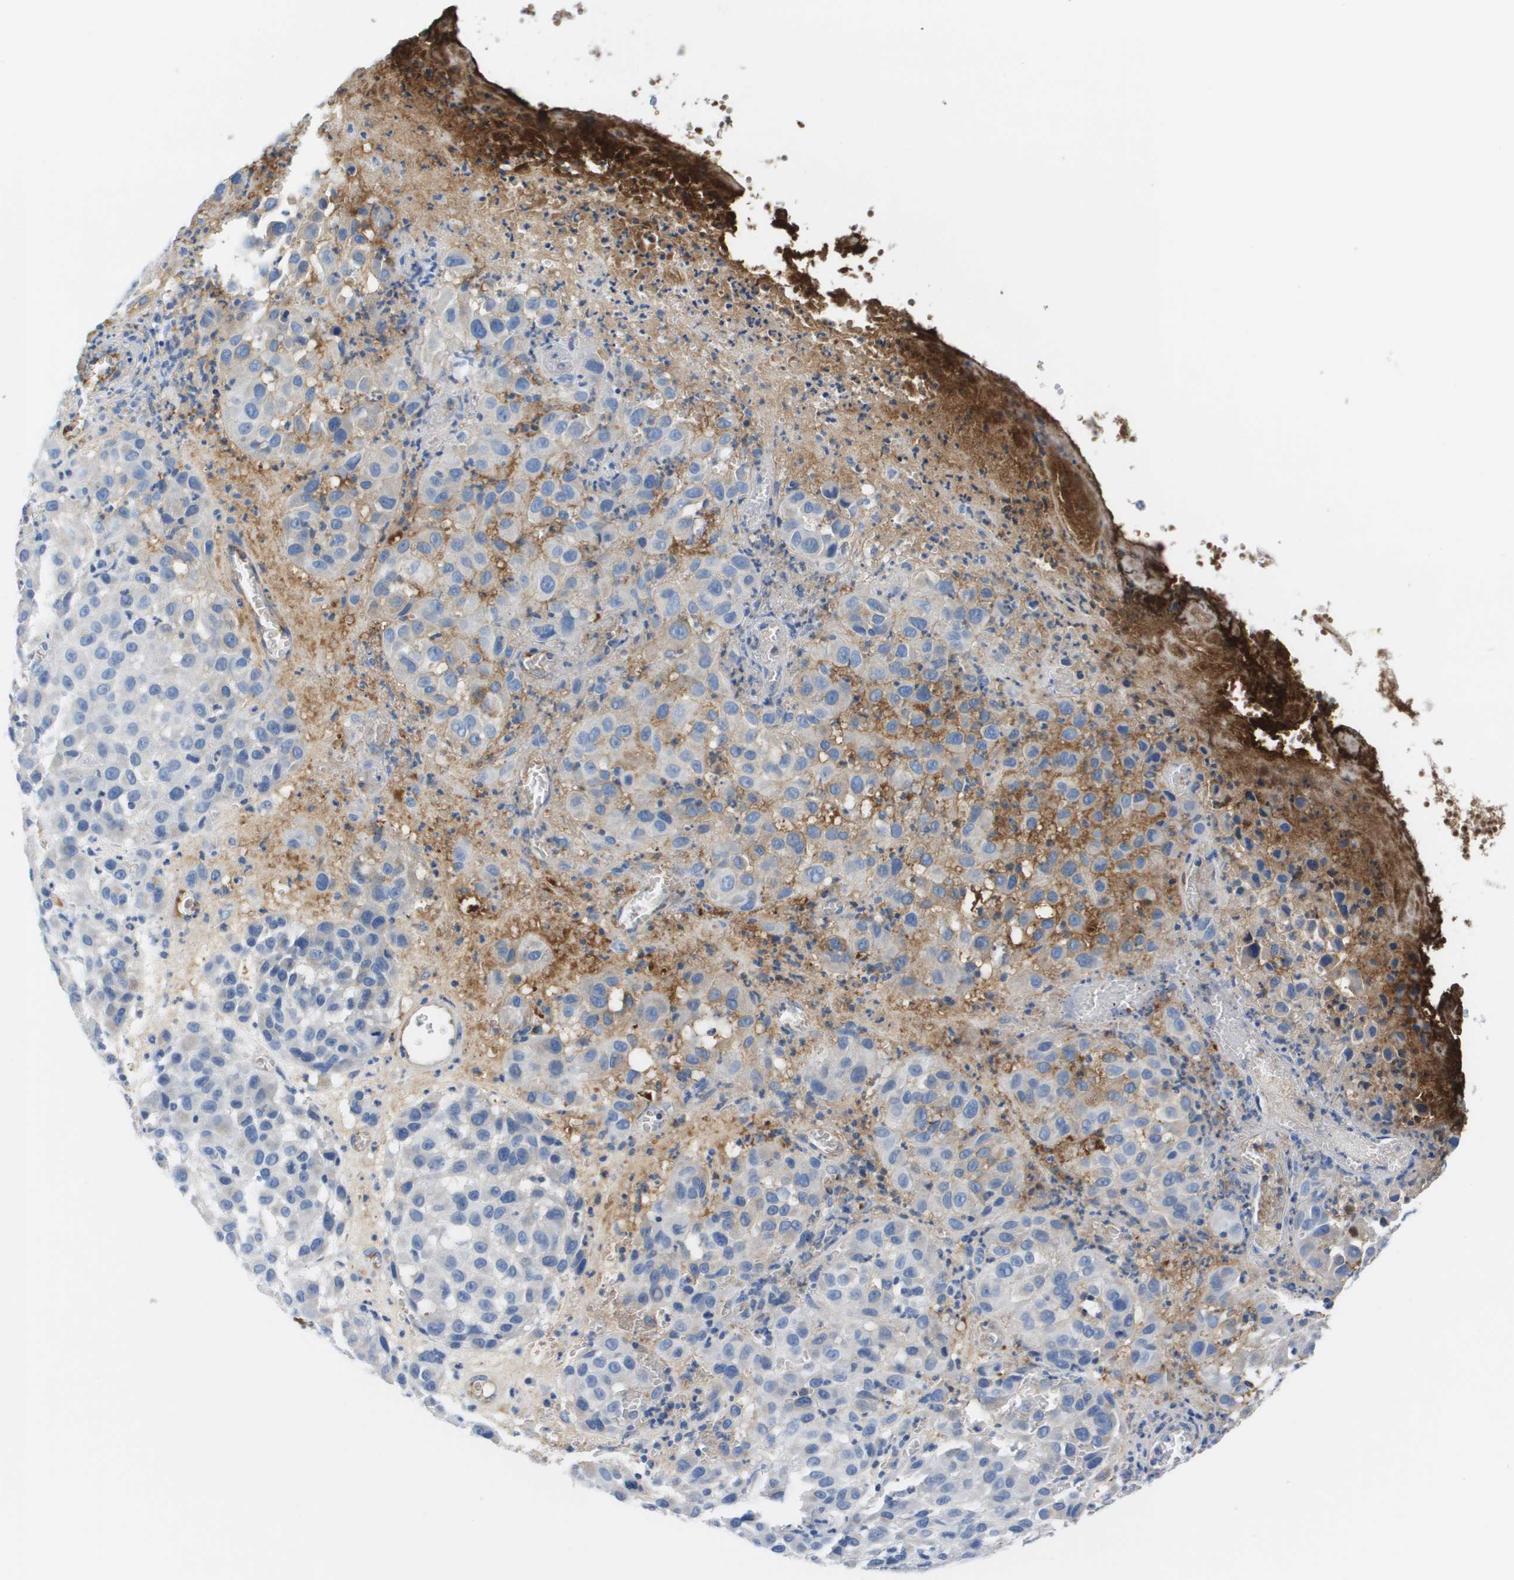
{"staining": {"intensity": "negative", "quantity": "none", "location": "none"}, "tissue": "melanoma", "cell_type": "Tumor cells", "image_type": "cancer", "snomed": [{"axis": "morphology", "description": "Malignant melanoma, NOS"}, {"axis": "topography", "description": "Skin"}], "caption": "Immunohistochemistry (IHC) photomicrograph of malignant melanoma stained for a protein (brown), which displays no positivity in tumor cells.", "gene": "APOA1", "patient": {"sex": "male", "age": 59}}